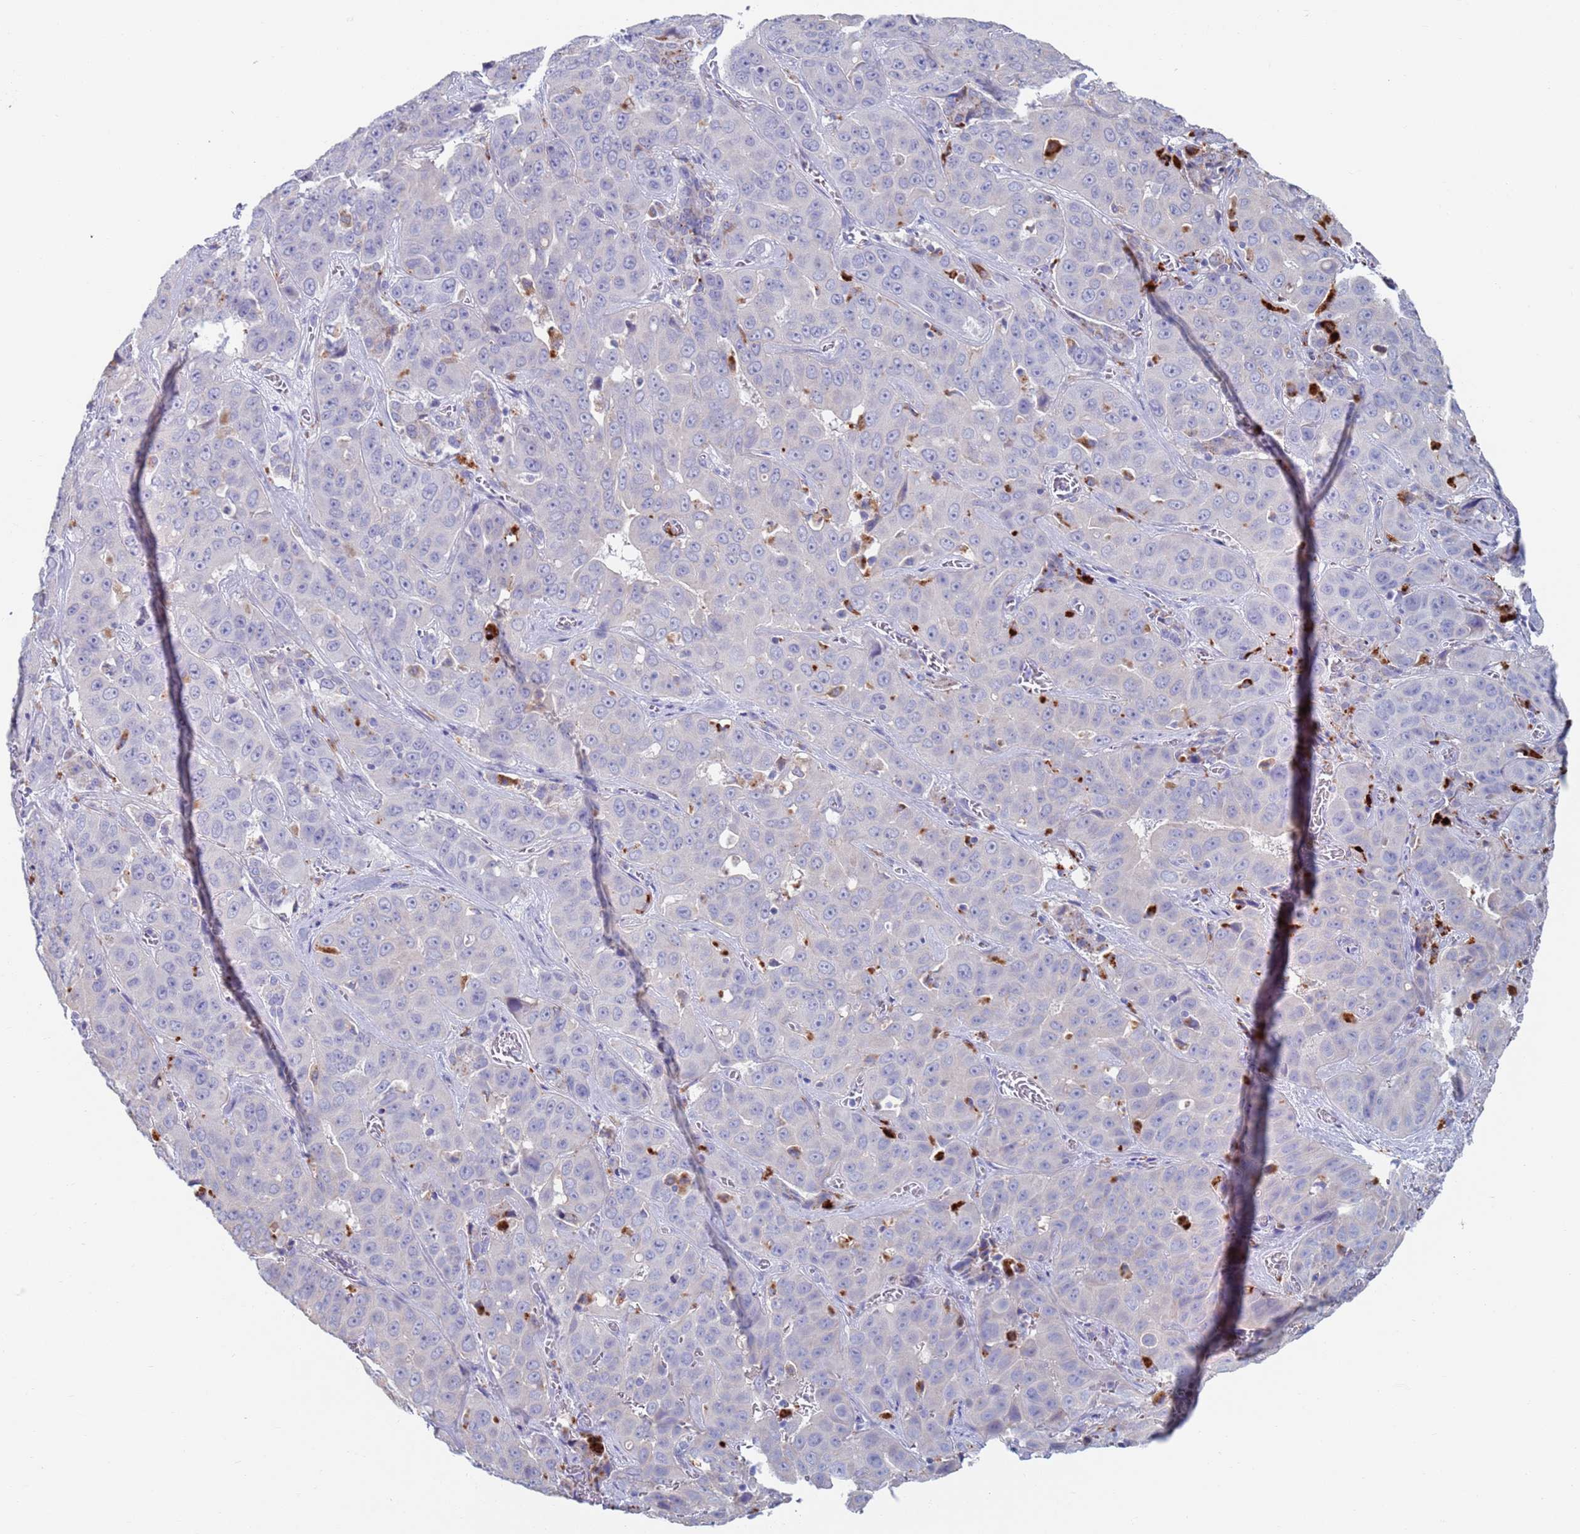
{"staining": {"intensity": "negative", "quantity": "none", "location": "none"}, "tissue": "liver cancer", "cell_type": "Tumor cells", "image_type": "cancer", "snomed": [{"axis": "morphology", "description": "Cholangiocarcinoma"}, {"axis": "topography", "description": "Liver"}], "caption": "DAB immunohistochemical staining of cholangiocarcinoma (liver) shows no significant staining in tumor cells. (DAB (3,3'-diaminobenzidine) immunohistochemistry visualized using brightfield microscopy, high magnification).", "gene": "FUCA1", "patient": {"sex": "female", "age": 52}}